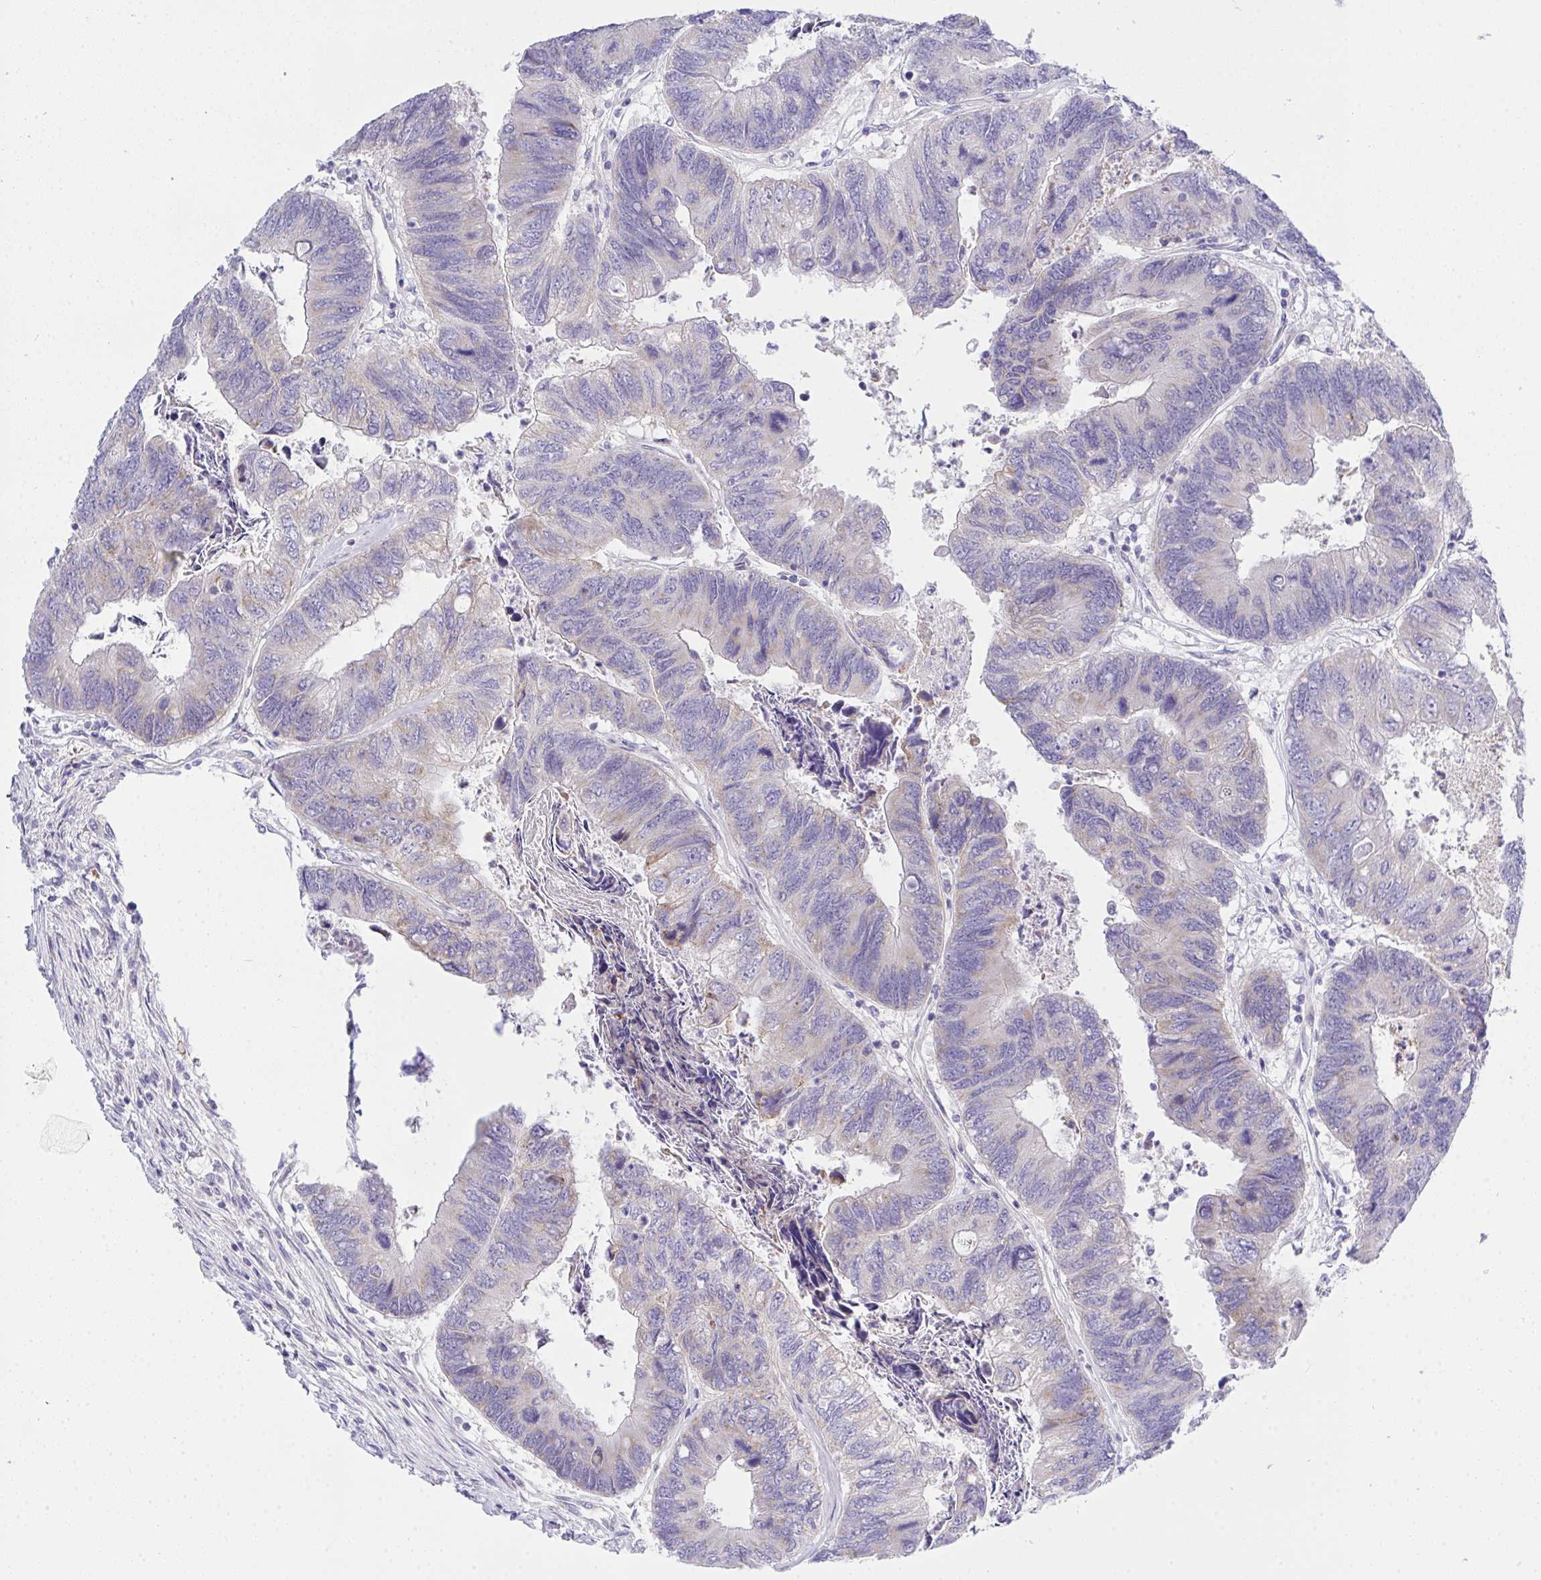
{"staining": {"intensity": "negative", "quantity": "none", "location": "none"}, "tissue": "colorectal cancer", "cell_type": "Tumor cells", "image_type": "cancer", "snomed": [{"axis": "morphology", "description": "Adenocarcinoma, NOS"}, {"axis": "topography", "description": "Colon"}], "caption": "Image shows no protein expression in tumor cells of colorectal adenocarcinoma tissue.", "gene": "NTN1", "patient": {"sex": "female", "age": 67}}